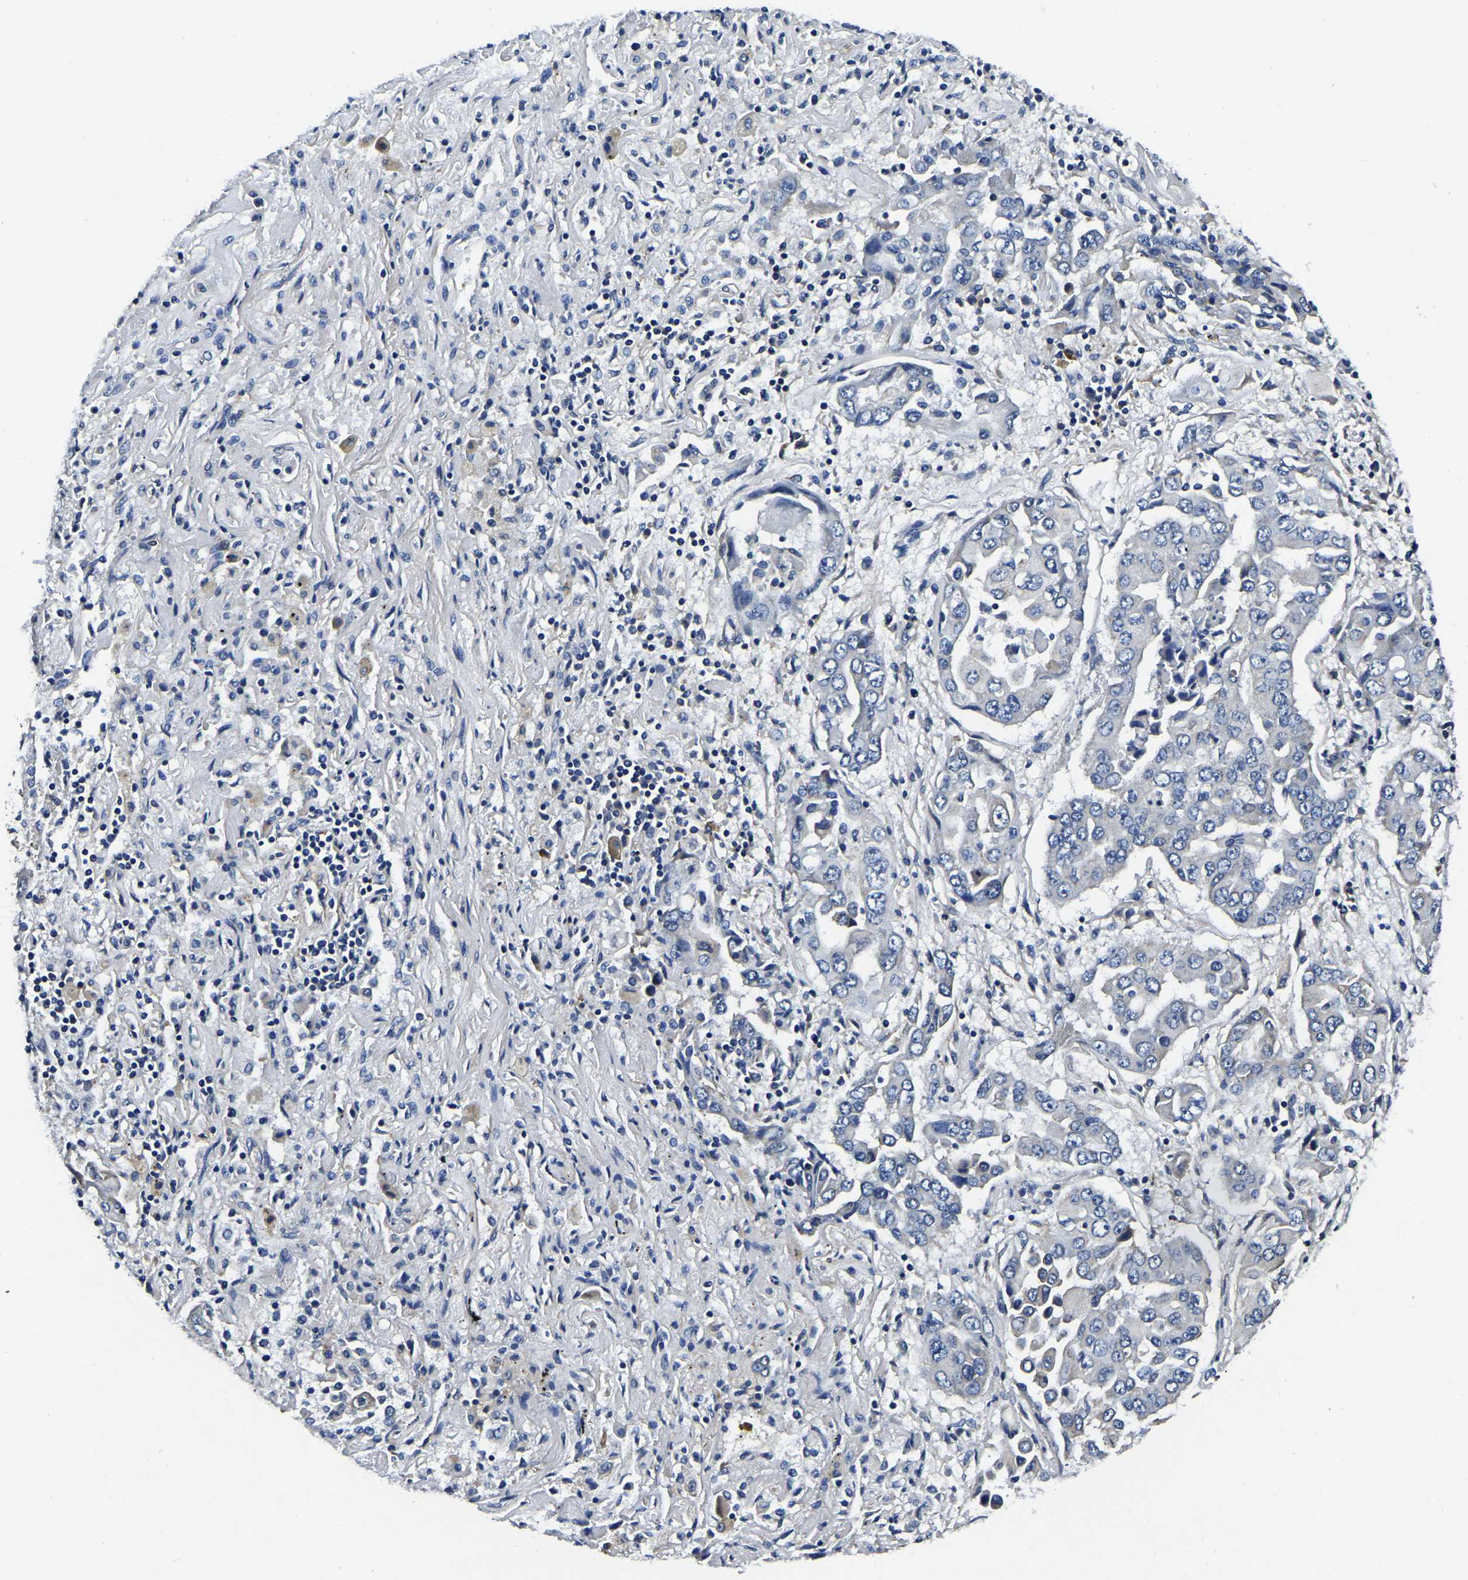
{"staining": {"intensity": "negative", "quantity": "none", "location": "none"}, "tissue": "lung cancer", "cell_type": "Tumor cells", "image_type": "cancer", "snomed": [{"axis": "morphology", "description": "Adenocarcinoma, NOS"}, {"axis": "topography", "description": "Lung"}], "caption": "Tumor cells are negative for protein expression in human lung cancer.", "gene": "KCTD17", "patient": {"sex": "female", "age": 65}}